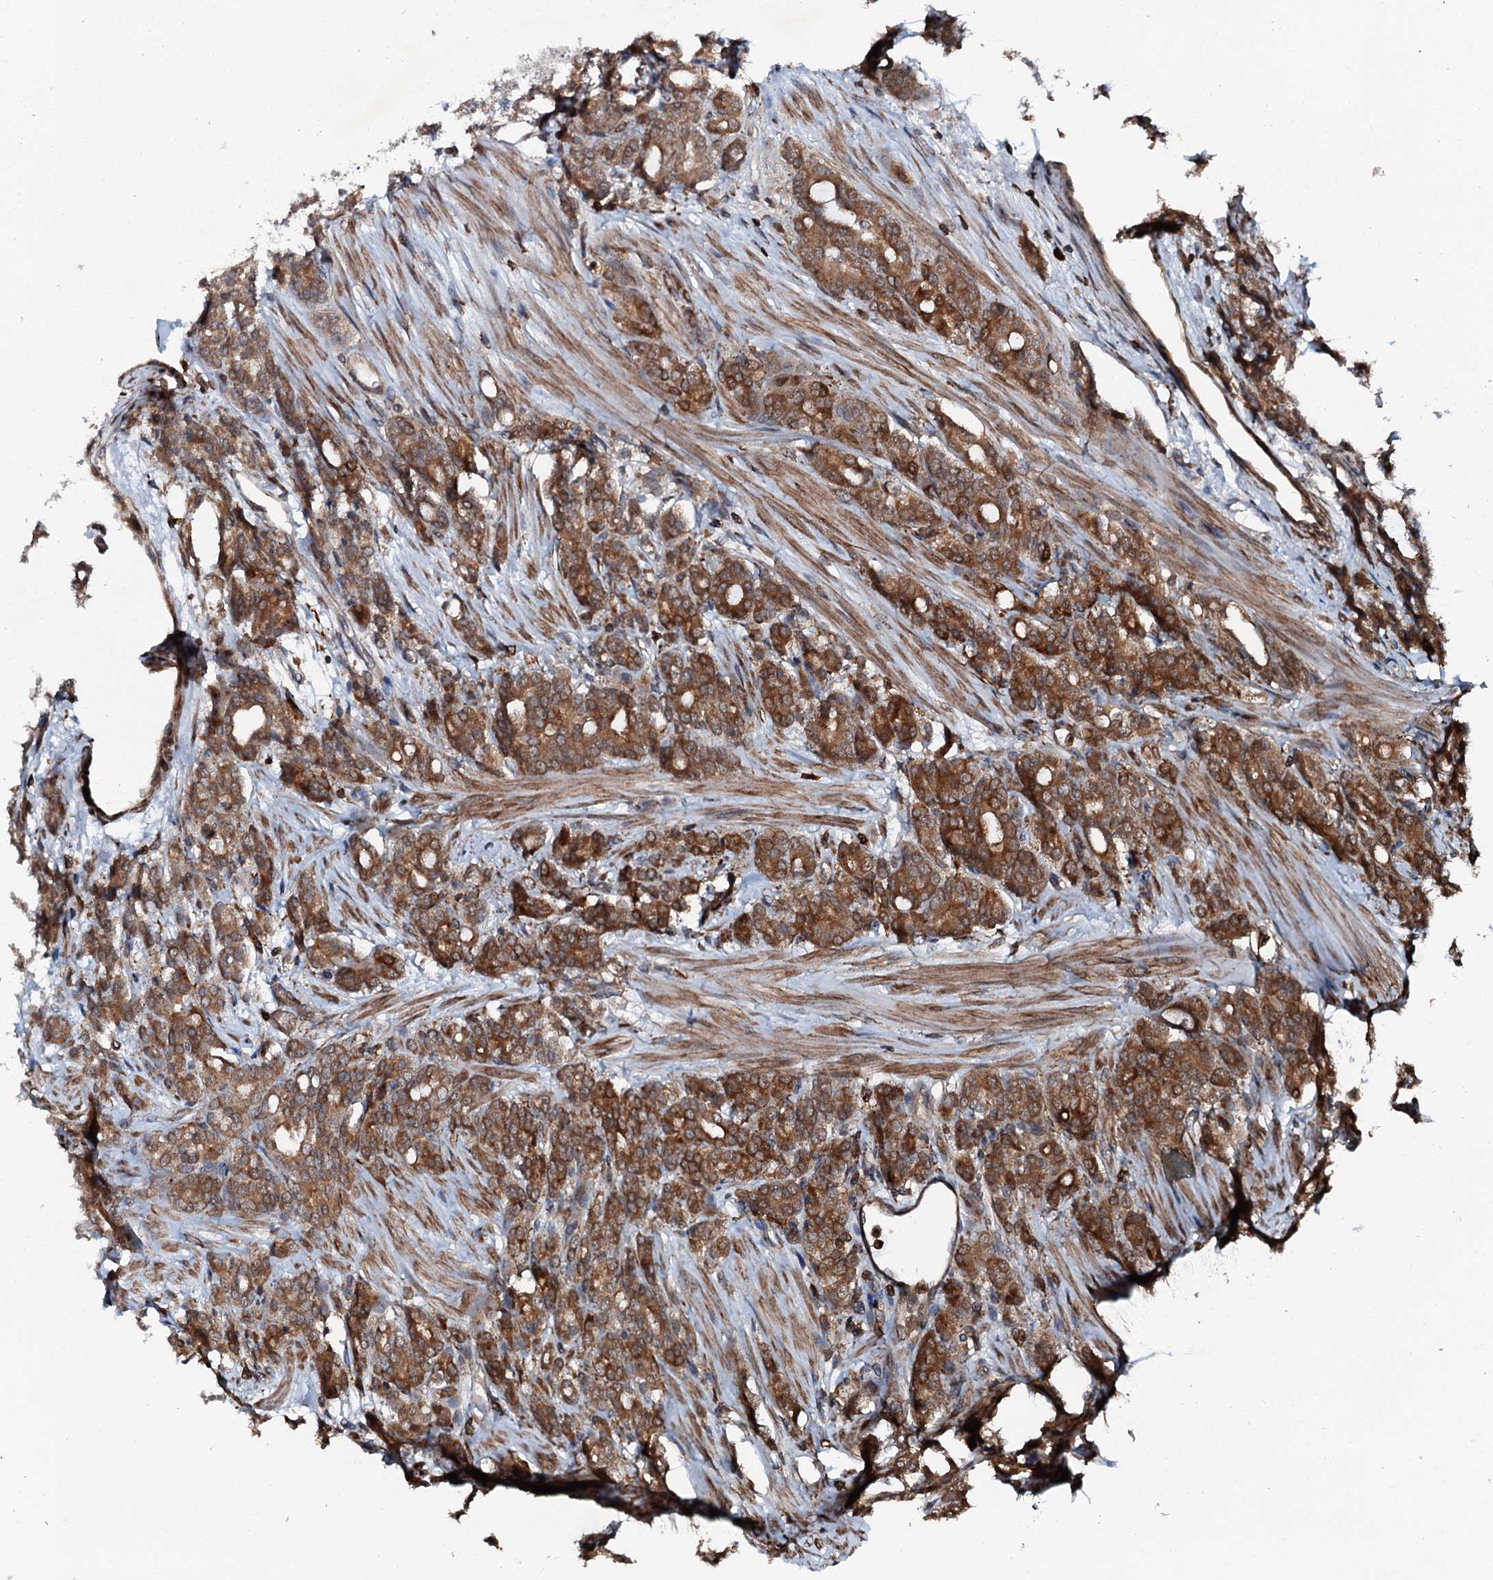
{"staining": {"intensity": "strong", "quantity": ">75%", "location": "cytoplasmic/membranous"}, "tissue": "prostate cancer", "cell_type": "Tumor cells", "image_type": "cancer", "snomed": [{"axis": "morphology", "description": "Adenocarcinoma, High grade"}, {"axis": "topography", "description": "Prostate"}], "caption": "Prostate cancer stained for a protein demonstrates strong cytoplasmic/membranous positivity in tumor cells.", "gene": "EDC4", "patient": {"sex": "male", "age": 62}}